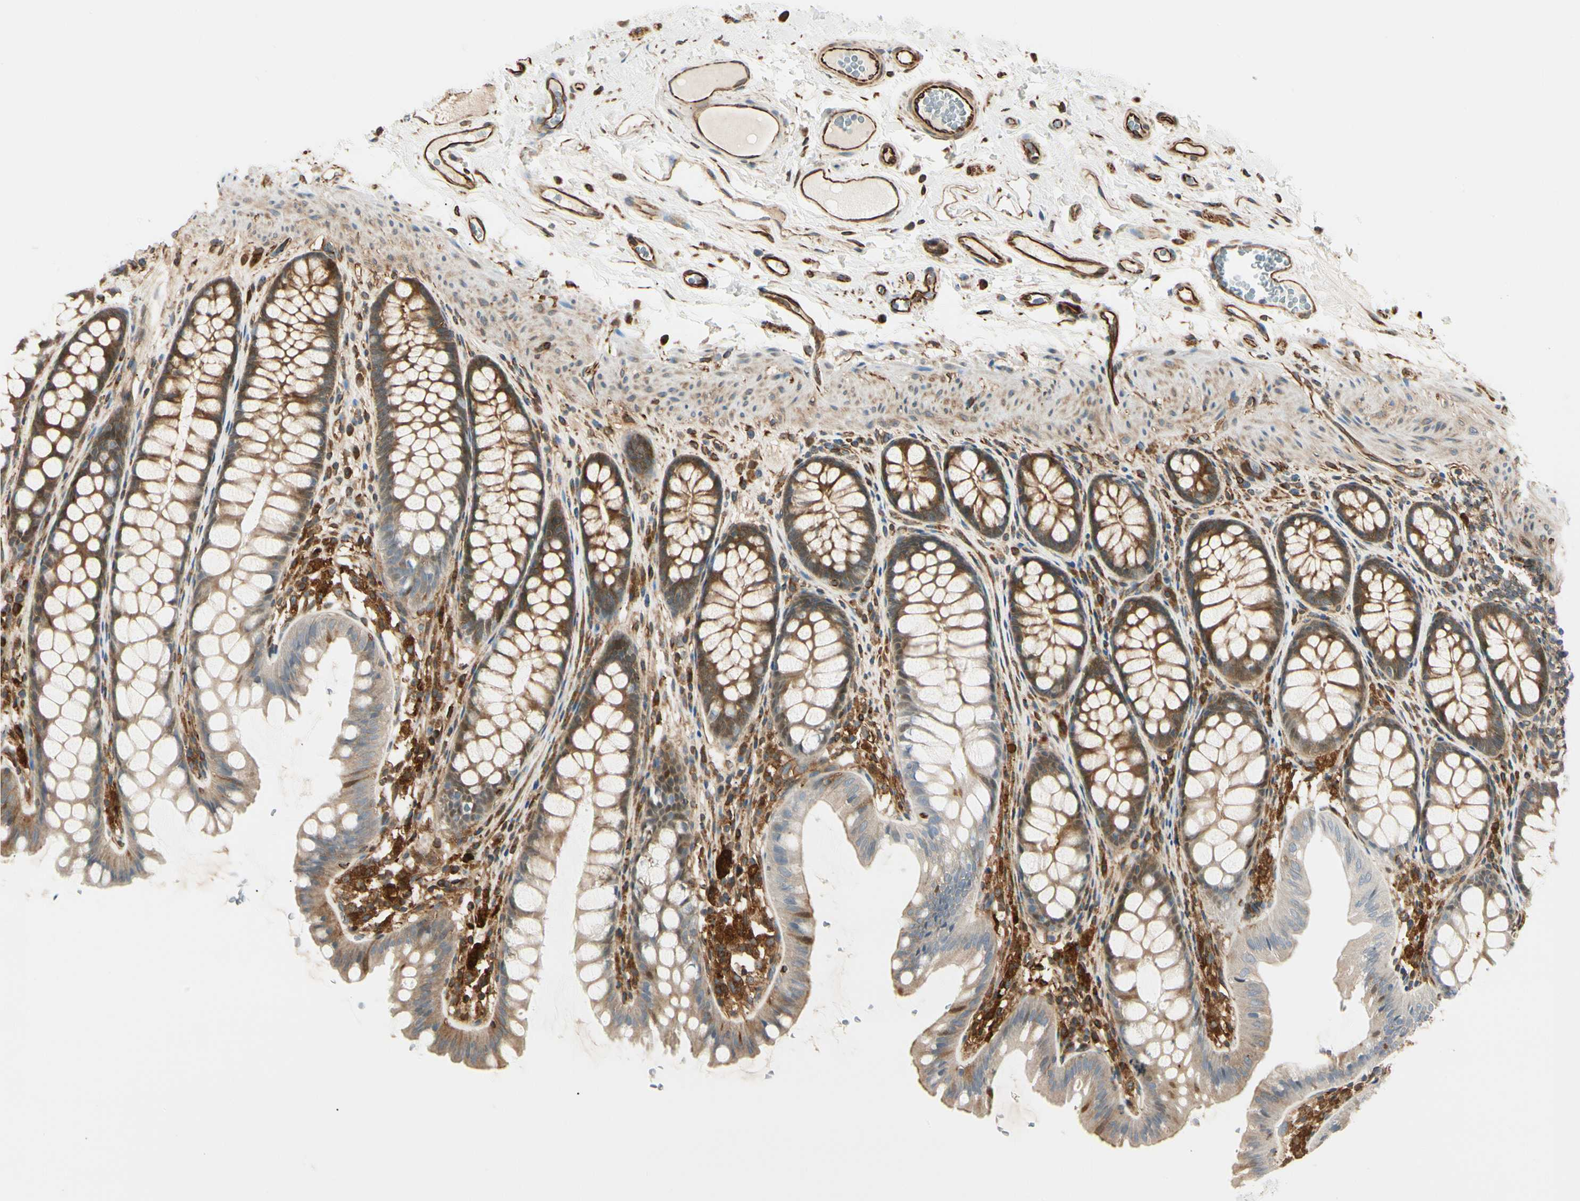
{"staining": {"intensity": "strong", "quantity": ">75%", "location": "cytoplasmic/membranous"}, "tissue": "colon", "cell_type": "Endothelial cells", "image_type": "normal", "snomed": [{"axis": "morphology", "description": "Normal tissue, NOS"}, {"axis": "topography", "description": "Colon"}], "caption": "Colon stained for a protein (brown) demonstrates strong cytoplasmic/membranous positive positivity in about >75% of endothelial cells.", "gene": "FTH1", "patient": {"sex": "female", "age": 55}}